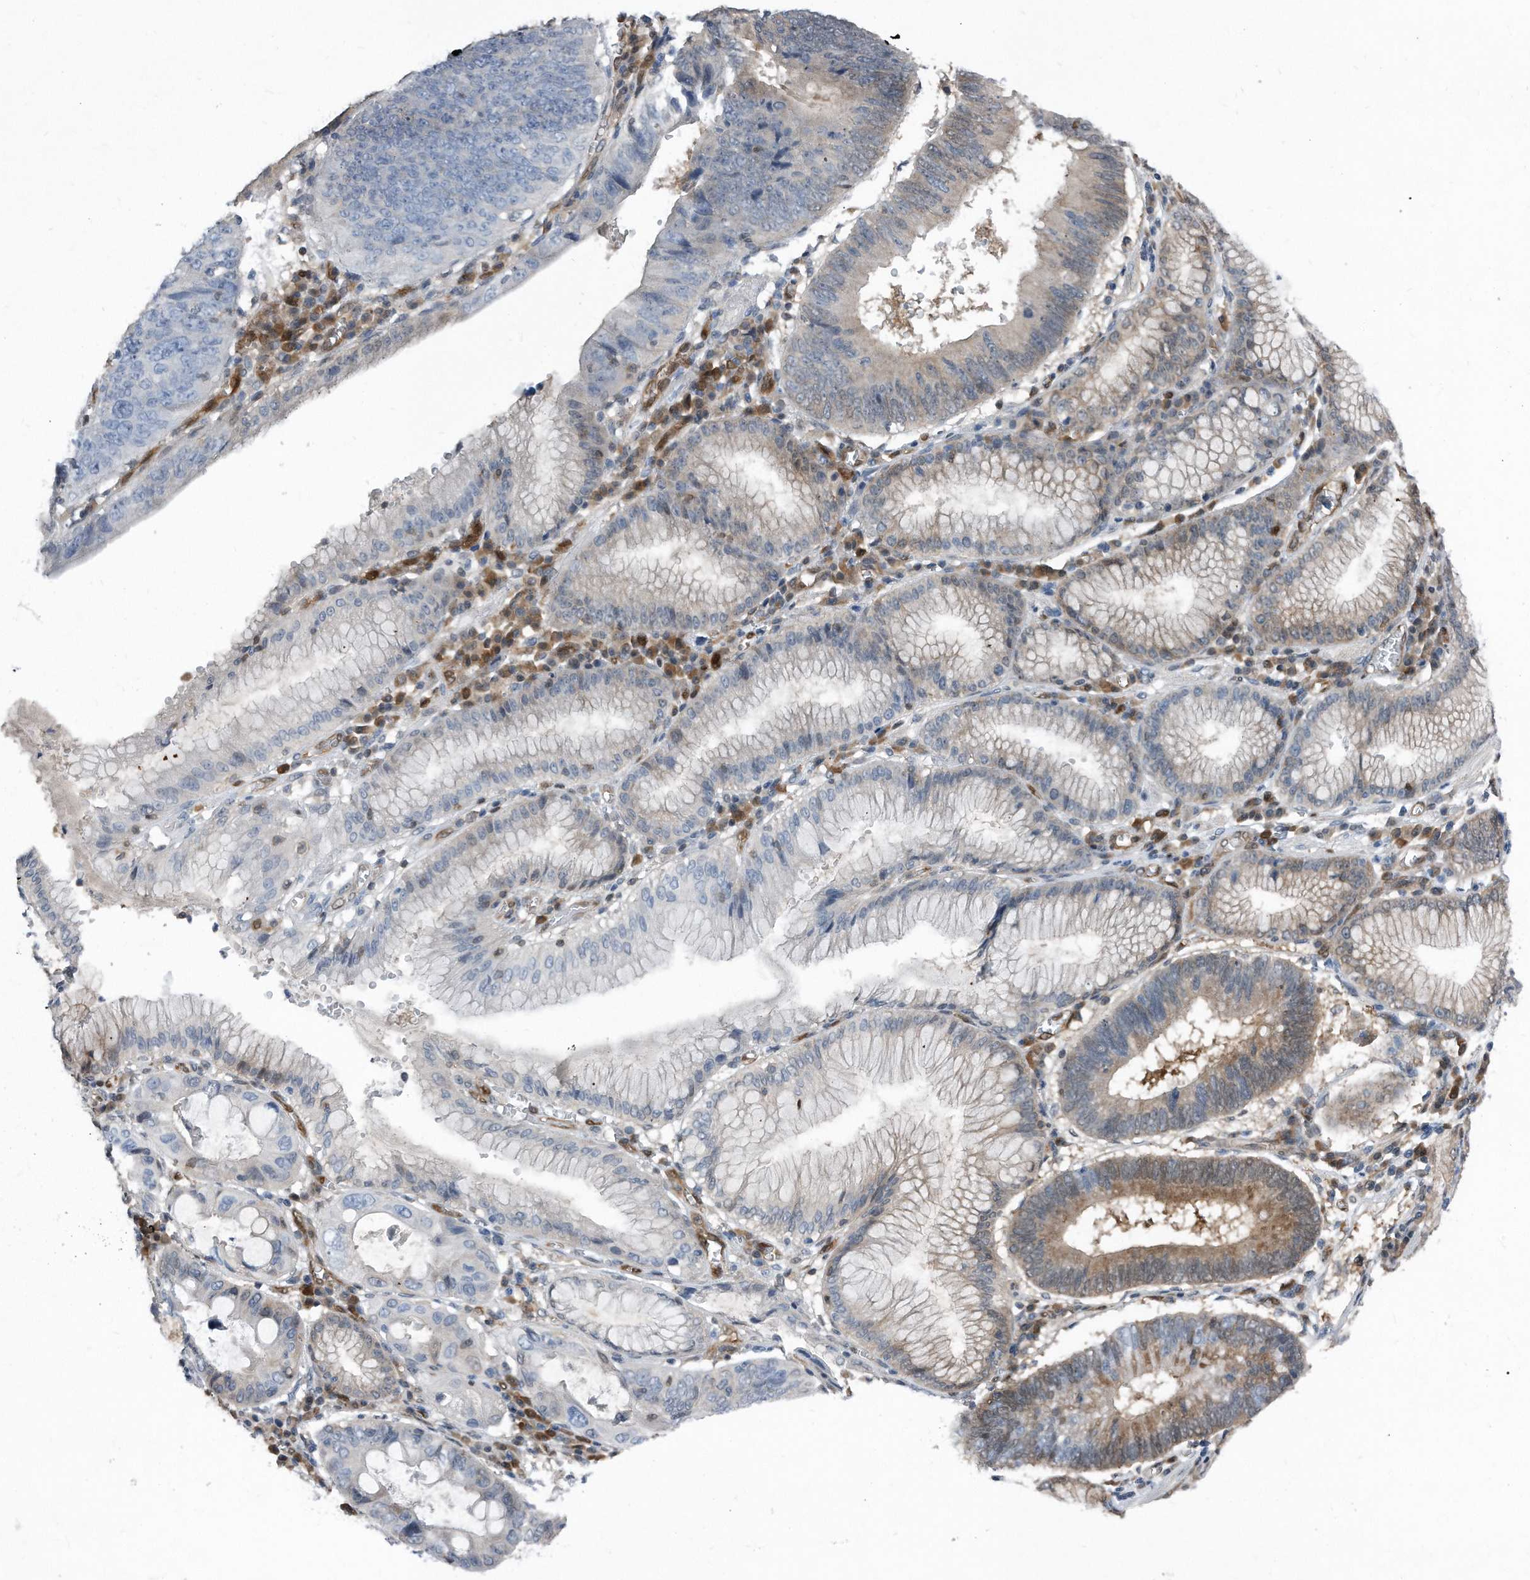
{"staining": {"intensity": "negative", "quantity": "none", "location": "none"}, "tissue": "stomach cancer", "cell_type": "Tumor cells", "image_type": "cancer", "snomed": [{"axis": "morphology", "description": "Adenocarcinoma, NOS"}, {"axis": "topography", "description": "Stomach"}], "caption": "Human adenocarcinoma (stomach) stained for a protein using immunohistochemistry (IHC) shows no positivity in tumor cells.", "gene": "MAP2K6", "patient": {"sex": "male", "age": 59}}